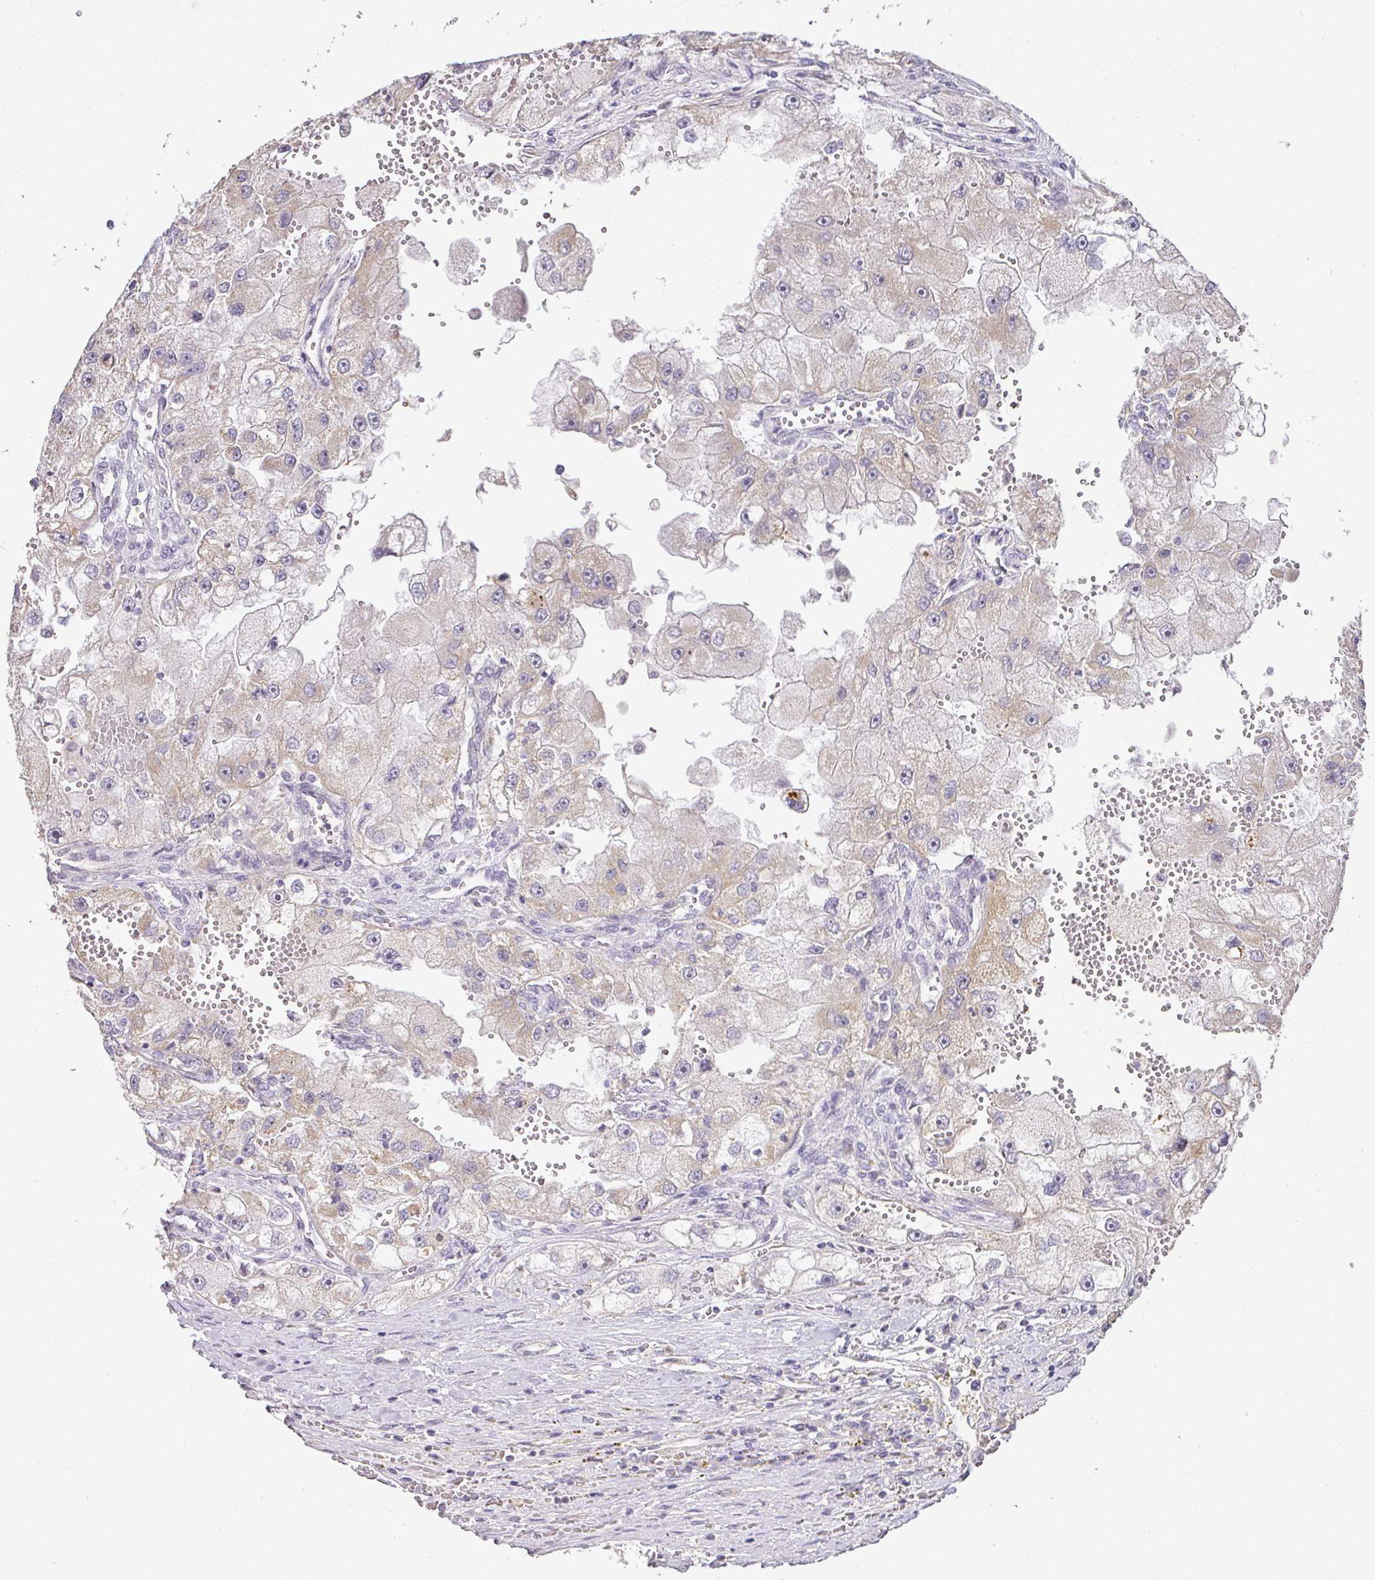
{"staining": {"intensity": "weak", "quantity": "<25%", "location": "cytoplasmic/membranous"}, "tissue": "renal cancer", "cell_type": "Tumor cells", "image_type": "cancer", "snomed": [{"axis": "morphology", "description": "Adenocarcinoma, NOS"}, {"axis": "topography", "description": "Kidney"}], "caption": "Micrograph shows no protein positivity in tumor cells of renal cancer tissue.", "gene": "MYOM2", "patient": {"sex": "male", "age": 63}}